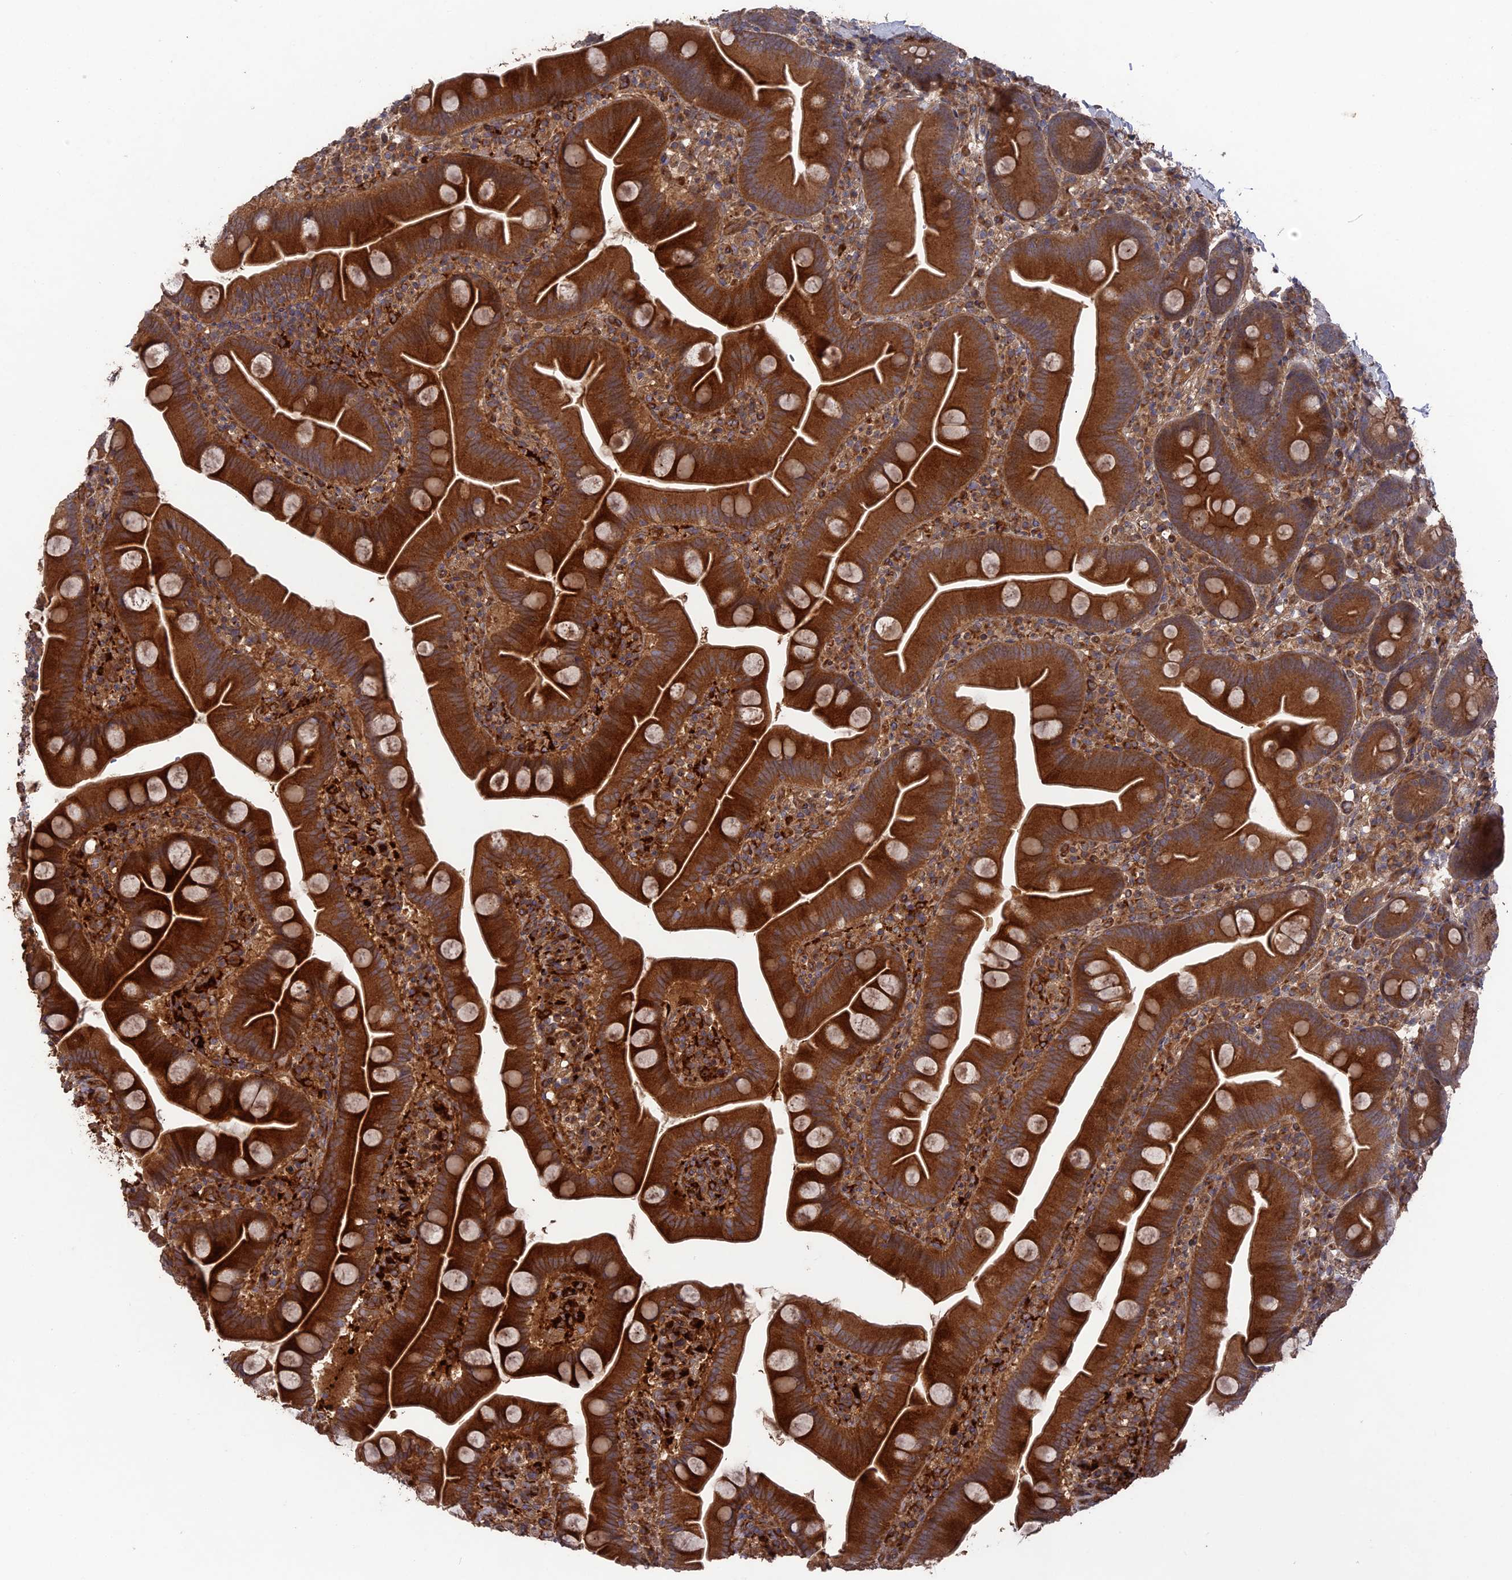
{"staining": {"intensity": "strong", "quantity": ">75%", "location": "cytoplasmic/membranous"}, "tissue": "small intestine", "cell_type": "Glandular cells", "image_type": "normal", "snomed": [{"axis": "morphology", "description": "Normal tissue, NOS"}, {"axis": "topography", "description": "Small intestine"}], "caption": "Brown immunohistochemical staining in benign small intestine exhibits strong cytoplasmic/membranous positivity in approximately >75% of glandular cells. The staining was performed using DAB to visualize the protein expression in brown, while the nuclei were stained in blue with hematoxylin (Magnification: 20x).", "gene": "DEF8", "patient": {"sex": "female", "age": 68}}